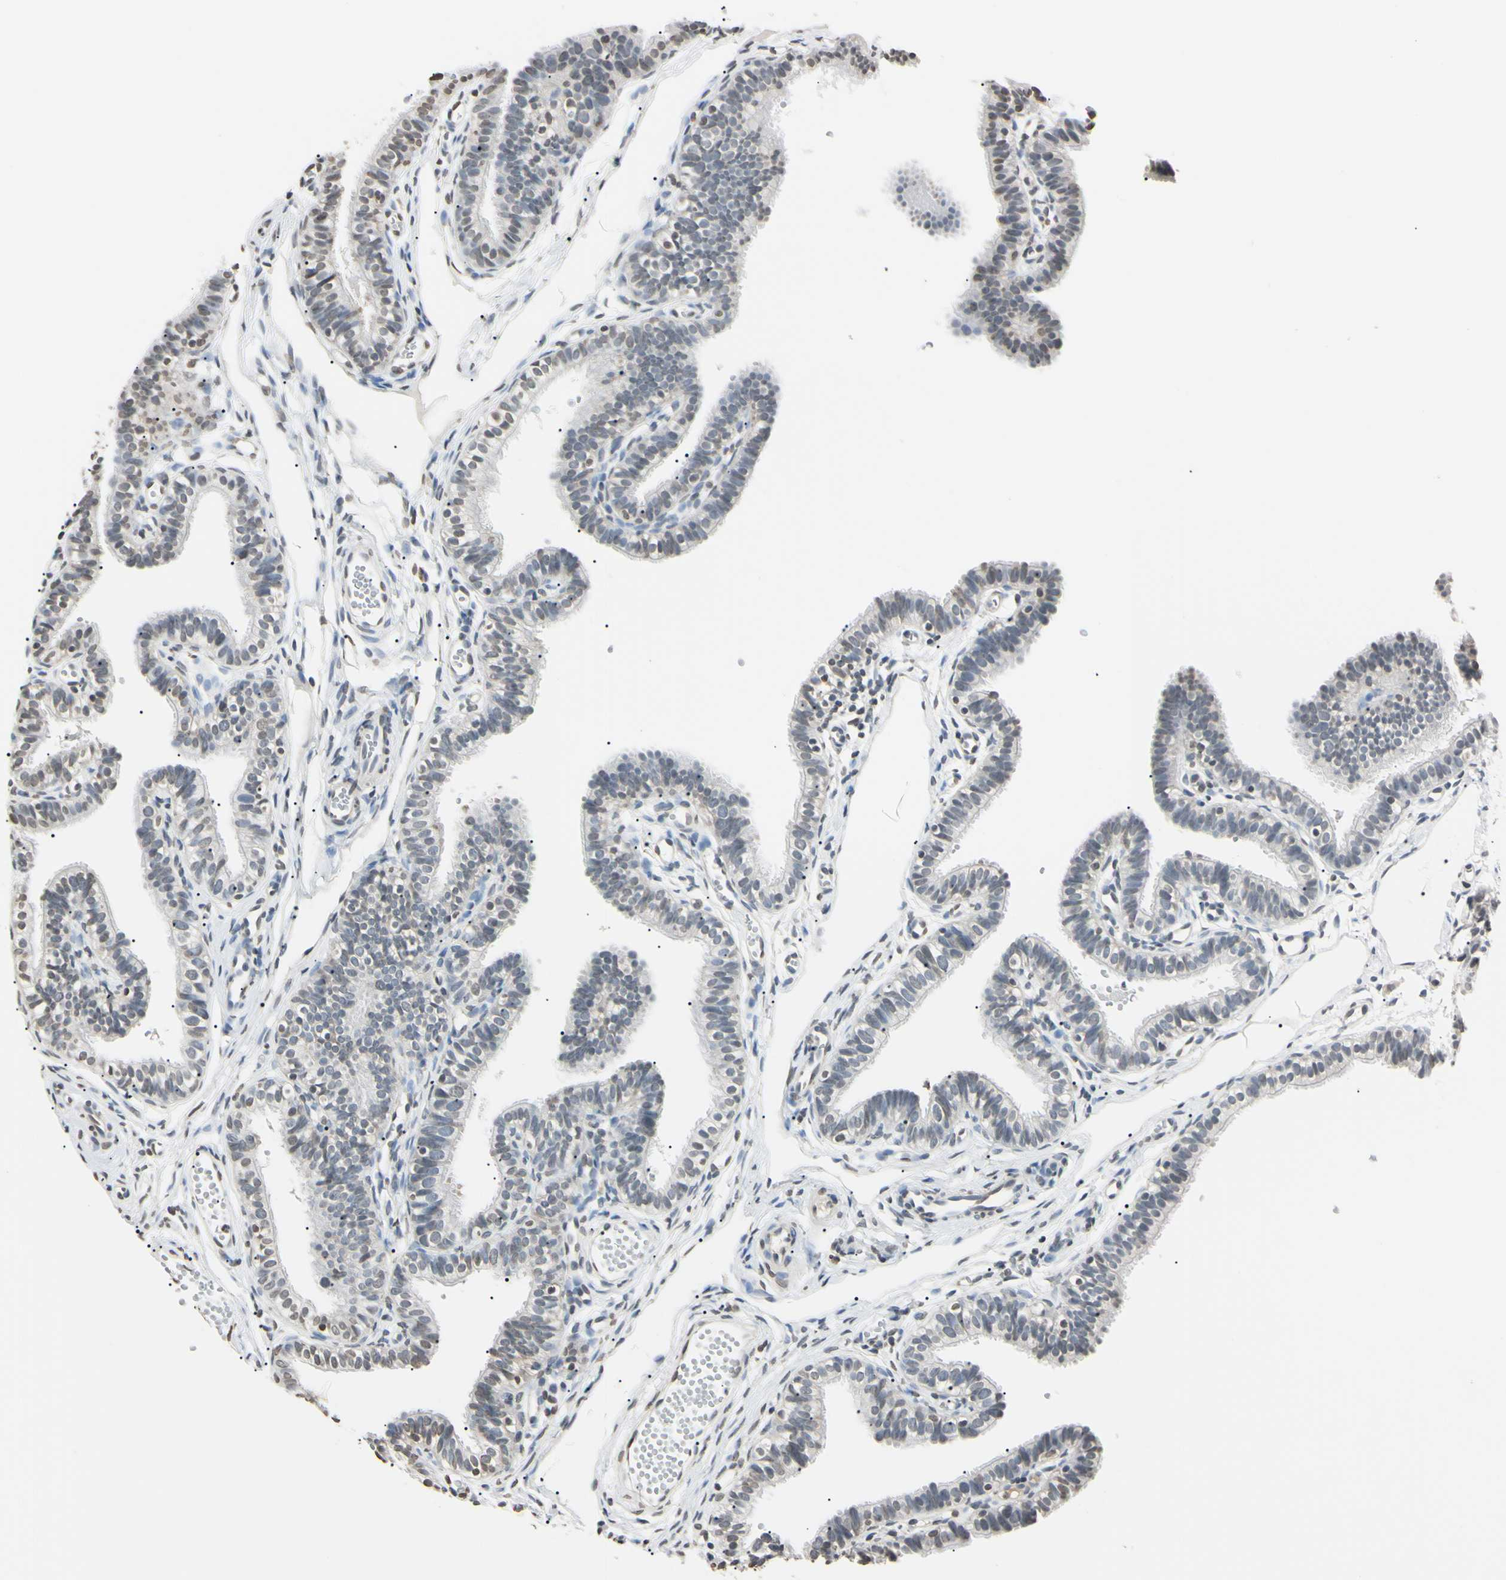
{"staining": {"intensity": "weak", "quantity": "<25%", "location": "nuclear"}, "tissue": "fallopian tube", "cell_type": "Glandular cells", "image_type": "normal", "snomed": [{"axis": "morphology", "description": "Normal tissue, NOS"}, {"axis": "topography", "description": "Fallopian tube"}, {"axis": "topography", "description": "Placenta"}], "caption": "This histopathology image is of unremarkable fallopian tube stained with immunohistochemistry to label a protein in brown with the nuclei are counter-stained blue. There is no staining in glandular cells.", "gene": "CDC45", "patient": {"sex": "female", "age": 34}}